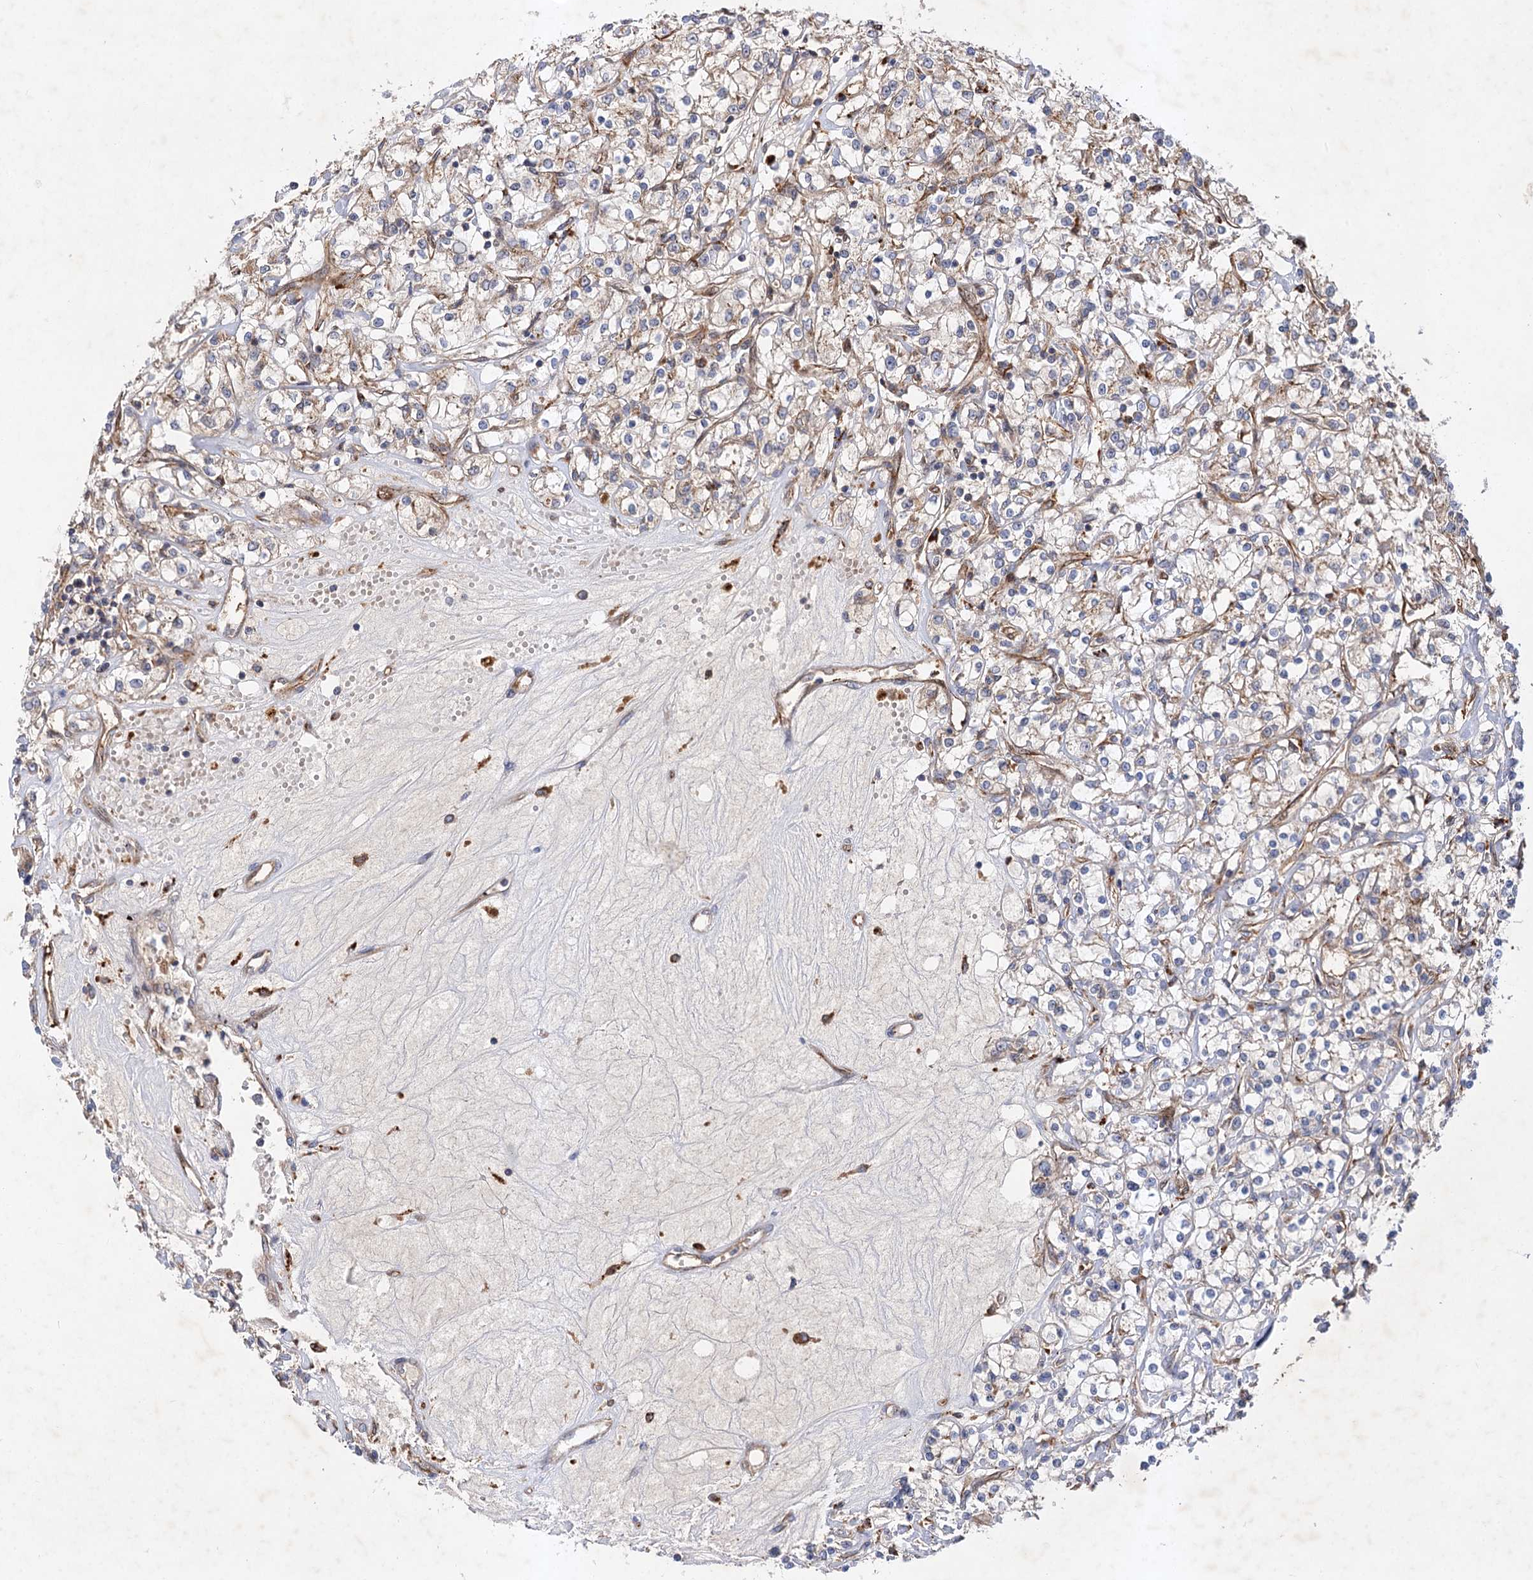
{"staining": {"intensity": "moderate", "quantity": "<25%", "location": "cytoplasmic/membranous"}, "tissue": "renal cancer", "cell_type": "Tumor cells", "image_type": "cancer", "snomed": [{"axis": "morphology", "description": "Adenocarcinoma, NOS"}, {"axis": "topography", "description": "Kidney"}], "caption": "Renal adenocarcinoma was stained to show a protein in brown. There is low levels of moderate cytoplasmic/membranous positivity in about <25% of tumor cells.", "gene": "PATL1", "patient": {"sex": "female", "age": 59}}